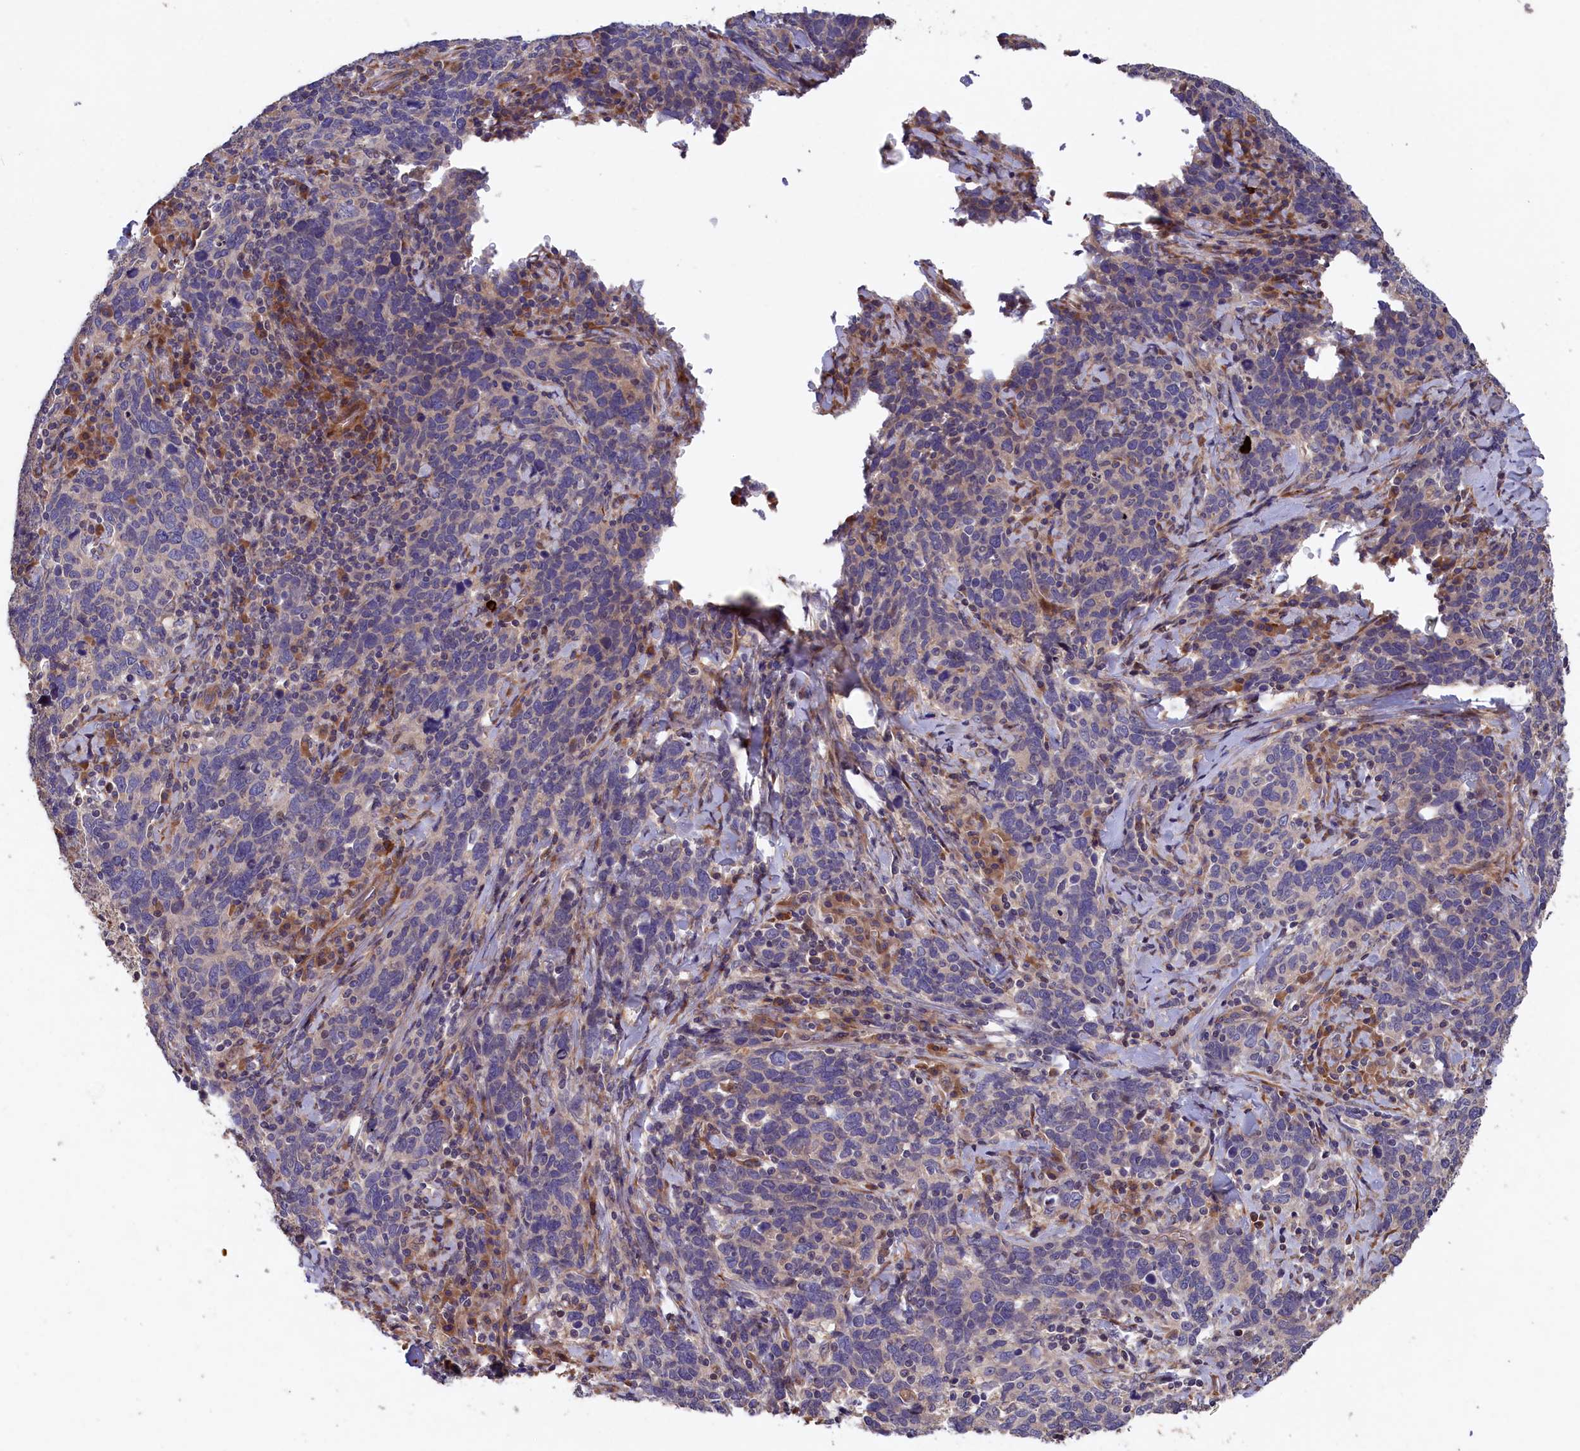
{"staining": {"intensity": "negative", "quantity": "none", "location": "none"}, "tissue": "cervical cancer", "cell_type": "Tumor cells", "image_type": "cancer", "snomed": [{"axis": "morphology", "description": "Squamous cell carcinoma, NOS"}, {"axis": "topography", "description": "Cervix"}], "caption": "Squamous cell carcinoma (cervical) was stained to show a protein in brown. There is no significant positivity in tumor cells.", "gene": "GREB1L", "patient": {"sex": "female", "age": 41}}